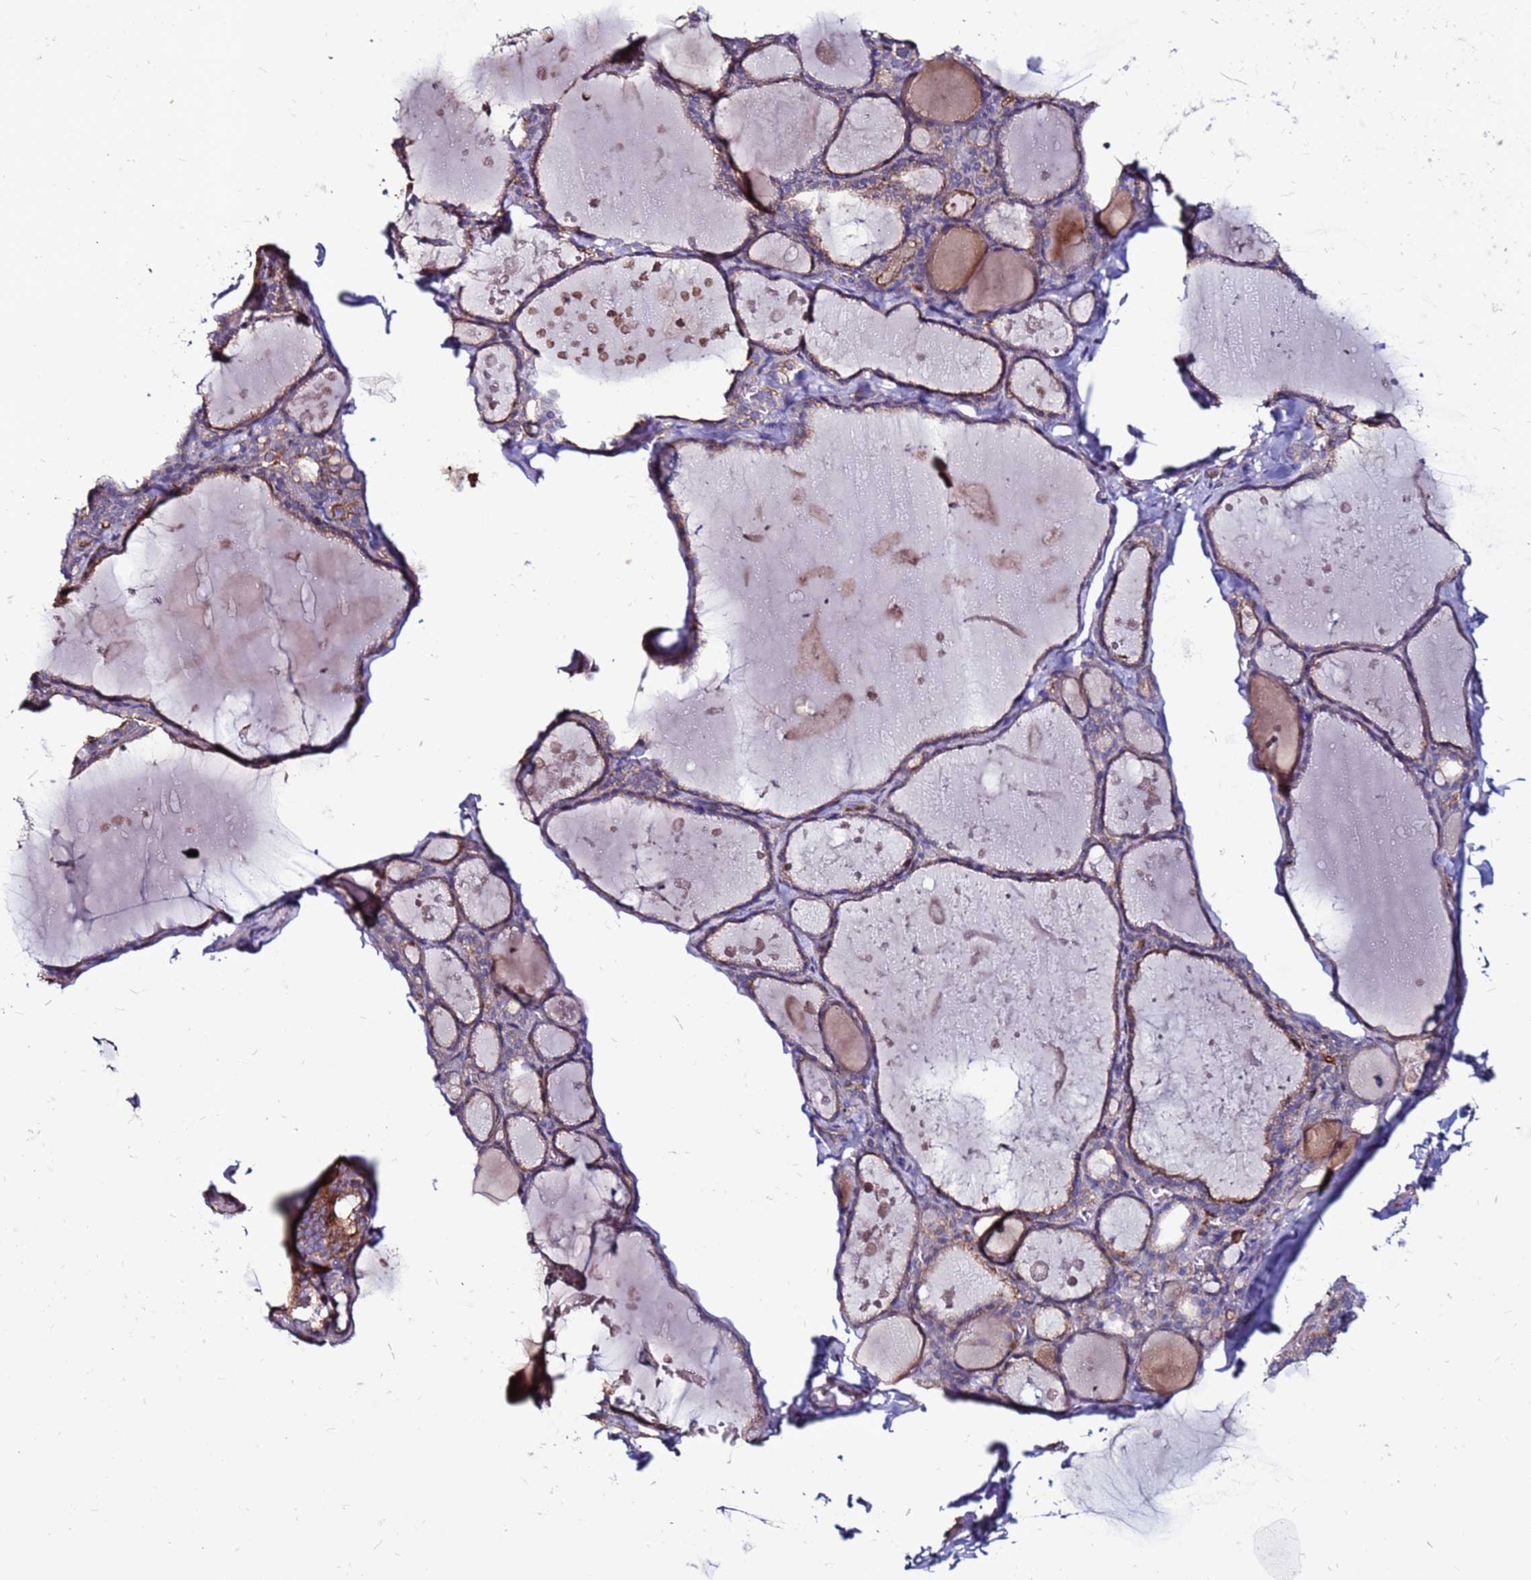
{"staining": {"intensity": "moderate", "quantity": "25%-75%", "location": "cytoplasmic/membranous"}, "tissue": "thyroid gland", "cell_type": "Glandular cells", "image_type": "normal", "snomed": [{"axis": "morphology", "description": "Normal tissue, NOS"}, {"axis": "topography", "description": "Thyroid gland"}], "caption": "A high-resolution image shows immunohistochemistry staining of unremarkable thyroid gland, which displays moderate cytoplasmic/membranous expression in about 25%-75% of glandular cells. Ihc stains the protein in brown and the nuclei are stained blue.", "gene": "NRN1L", "patient": {"sex": "male", "age": 56}}